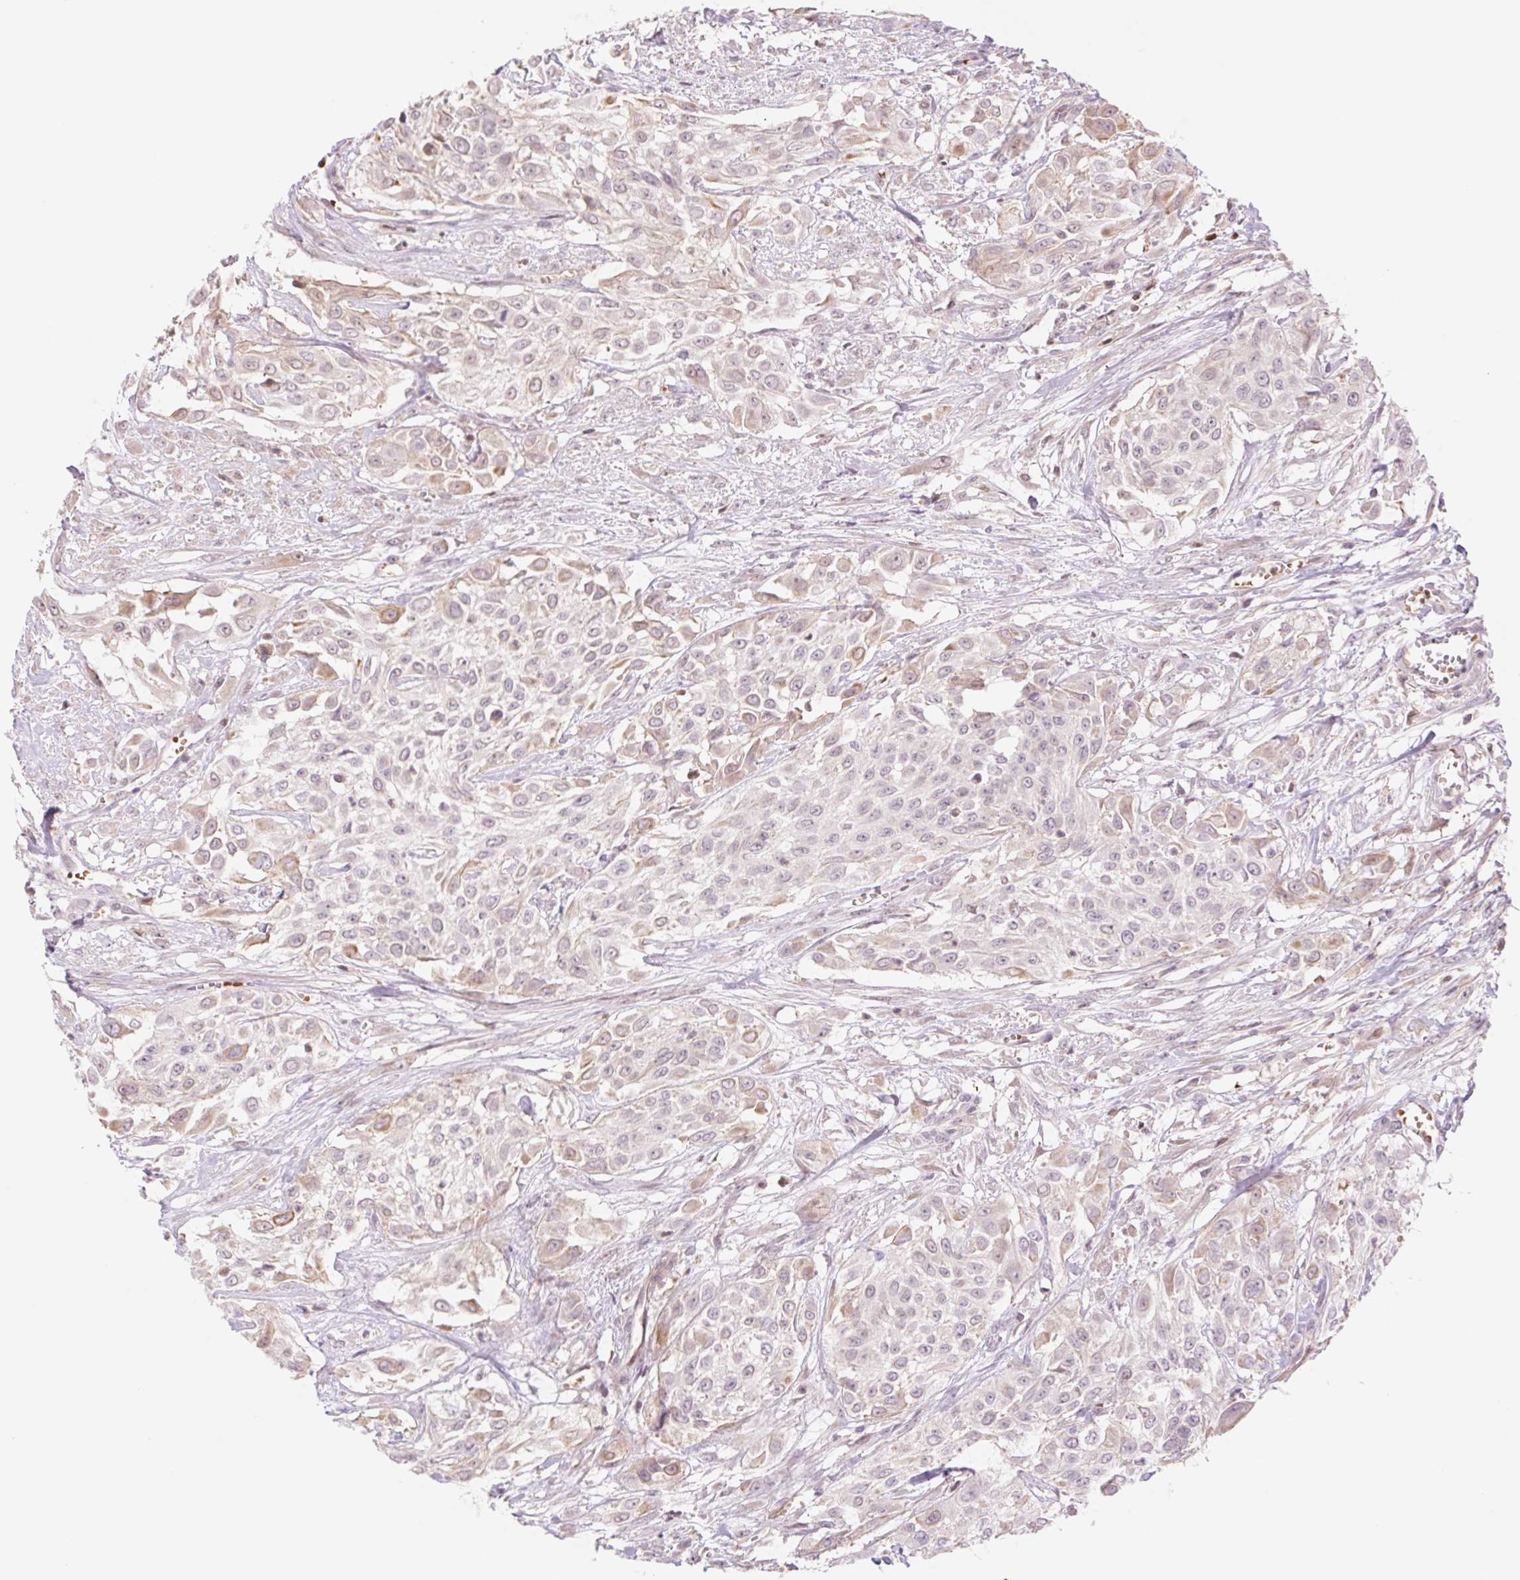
{"staining": {"intensity": "weak", "quantity": "25%-75%", "location": "cytoplasmic/membranous"}, "tissue": "urothelial cancer", "cell_type": "Tumor cells", "image_type": "cancer", "snomed": [{"axis": "morphology", "description": "Urothelial carcinoma, High grade"}, {"axis": "topography", "description": "Urinary bladder"}], "caption": "Weak cytoplasmic/membranous positivity for a protein is identified in about 25%-75% of tumor cells of urothelial cancer using immunohistochemistry (IHC).", "gene": "HEBP1", "patient": {"sex": "male", "age": 57}}